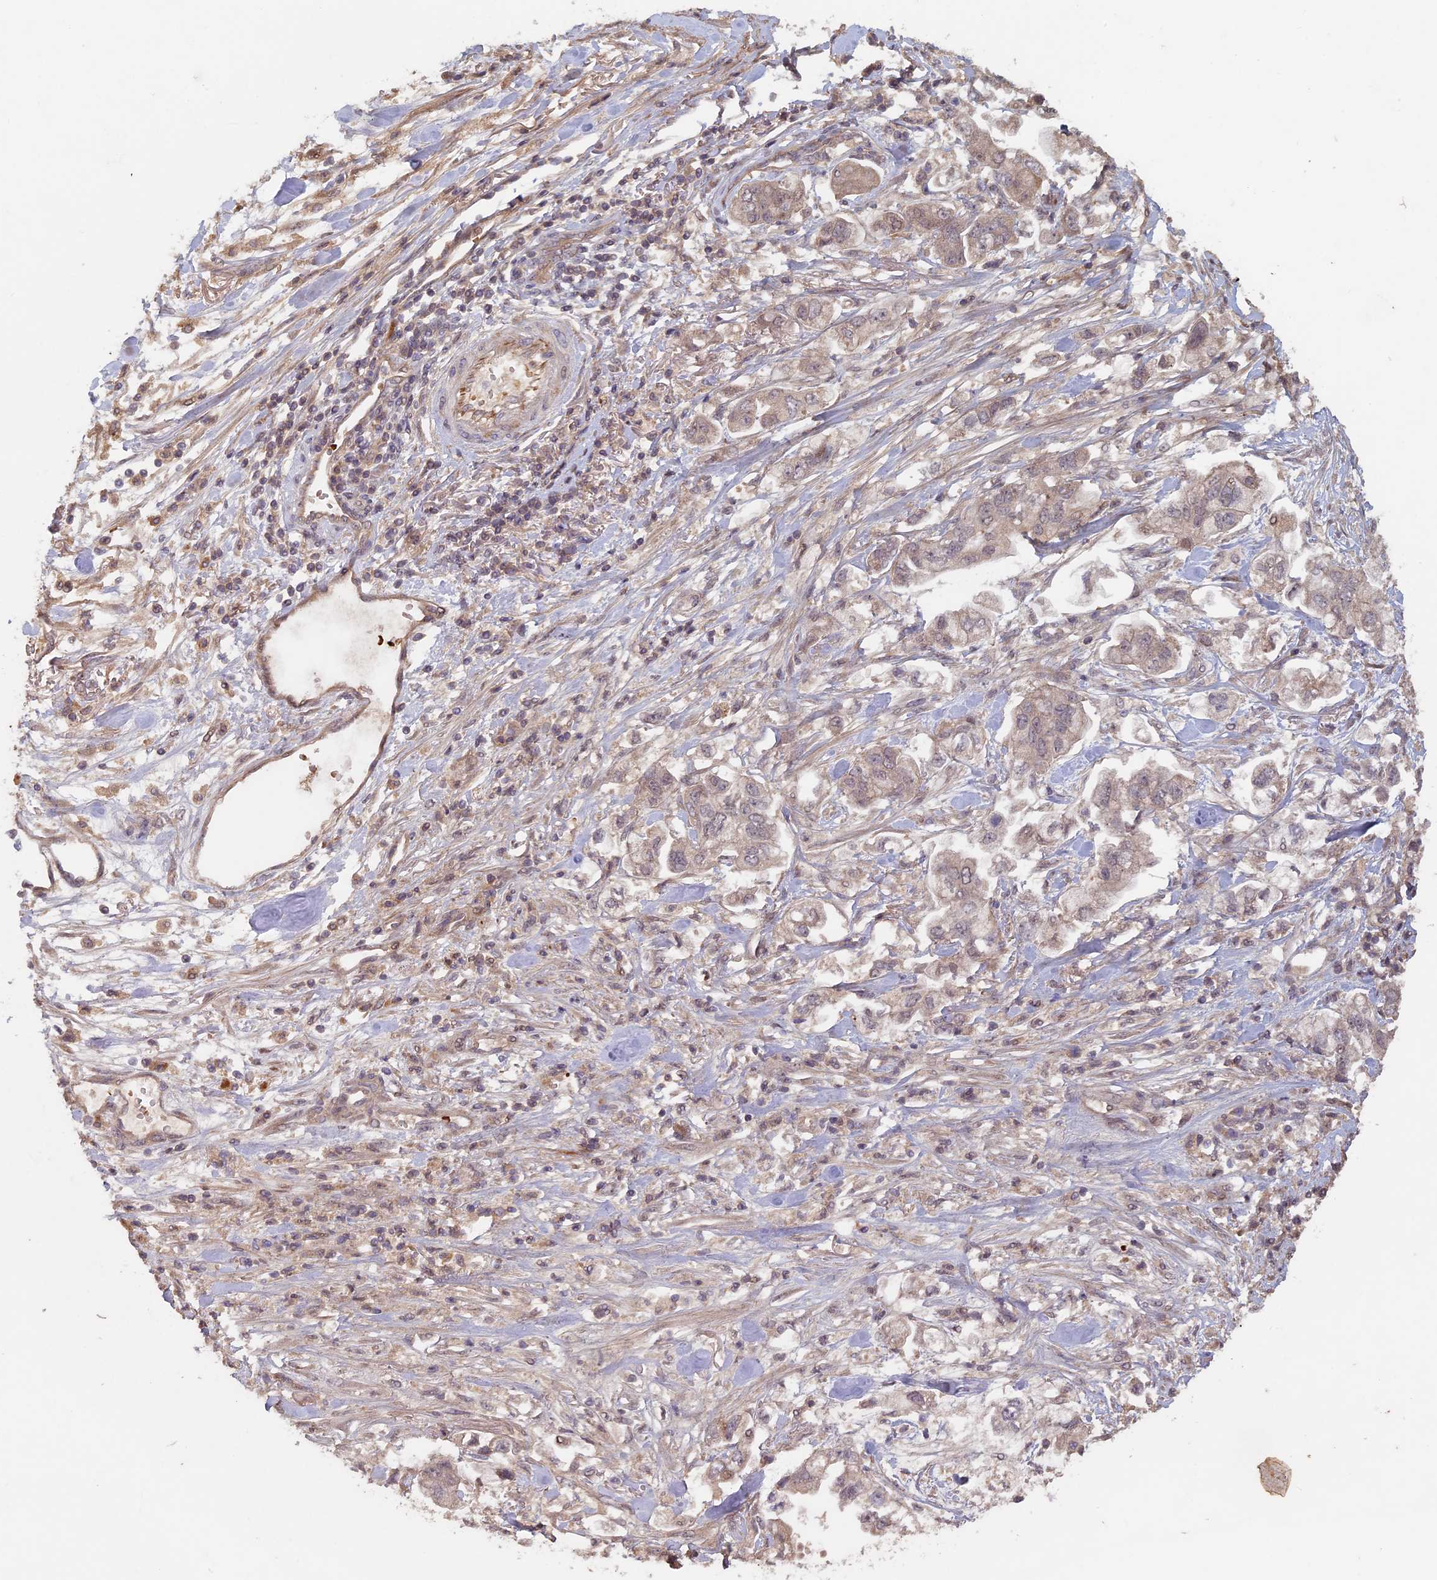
{"staining": {"intensity": "negative", "quantity": "none", "location": "none"}, "tissue": "stomach cancer", "cell_type": "Tumor cells", "image_type": "cancer", "snomed": [{"axis": "morphology", "description": "Adenocarcinoma, NOS"}, {"axis": "topography", "description": "Stomach"}], "caption": "Tumor cells show no significant positivity in stomach cancer (adenocarcinoma). (Brightfield microscopy of DAB (3,3'-diaminobenzidine) immunohistochemistry at high magnification).", "gene": "RCCD1", "patient": {"sex": "male", "age": 62}}